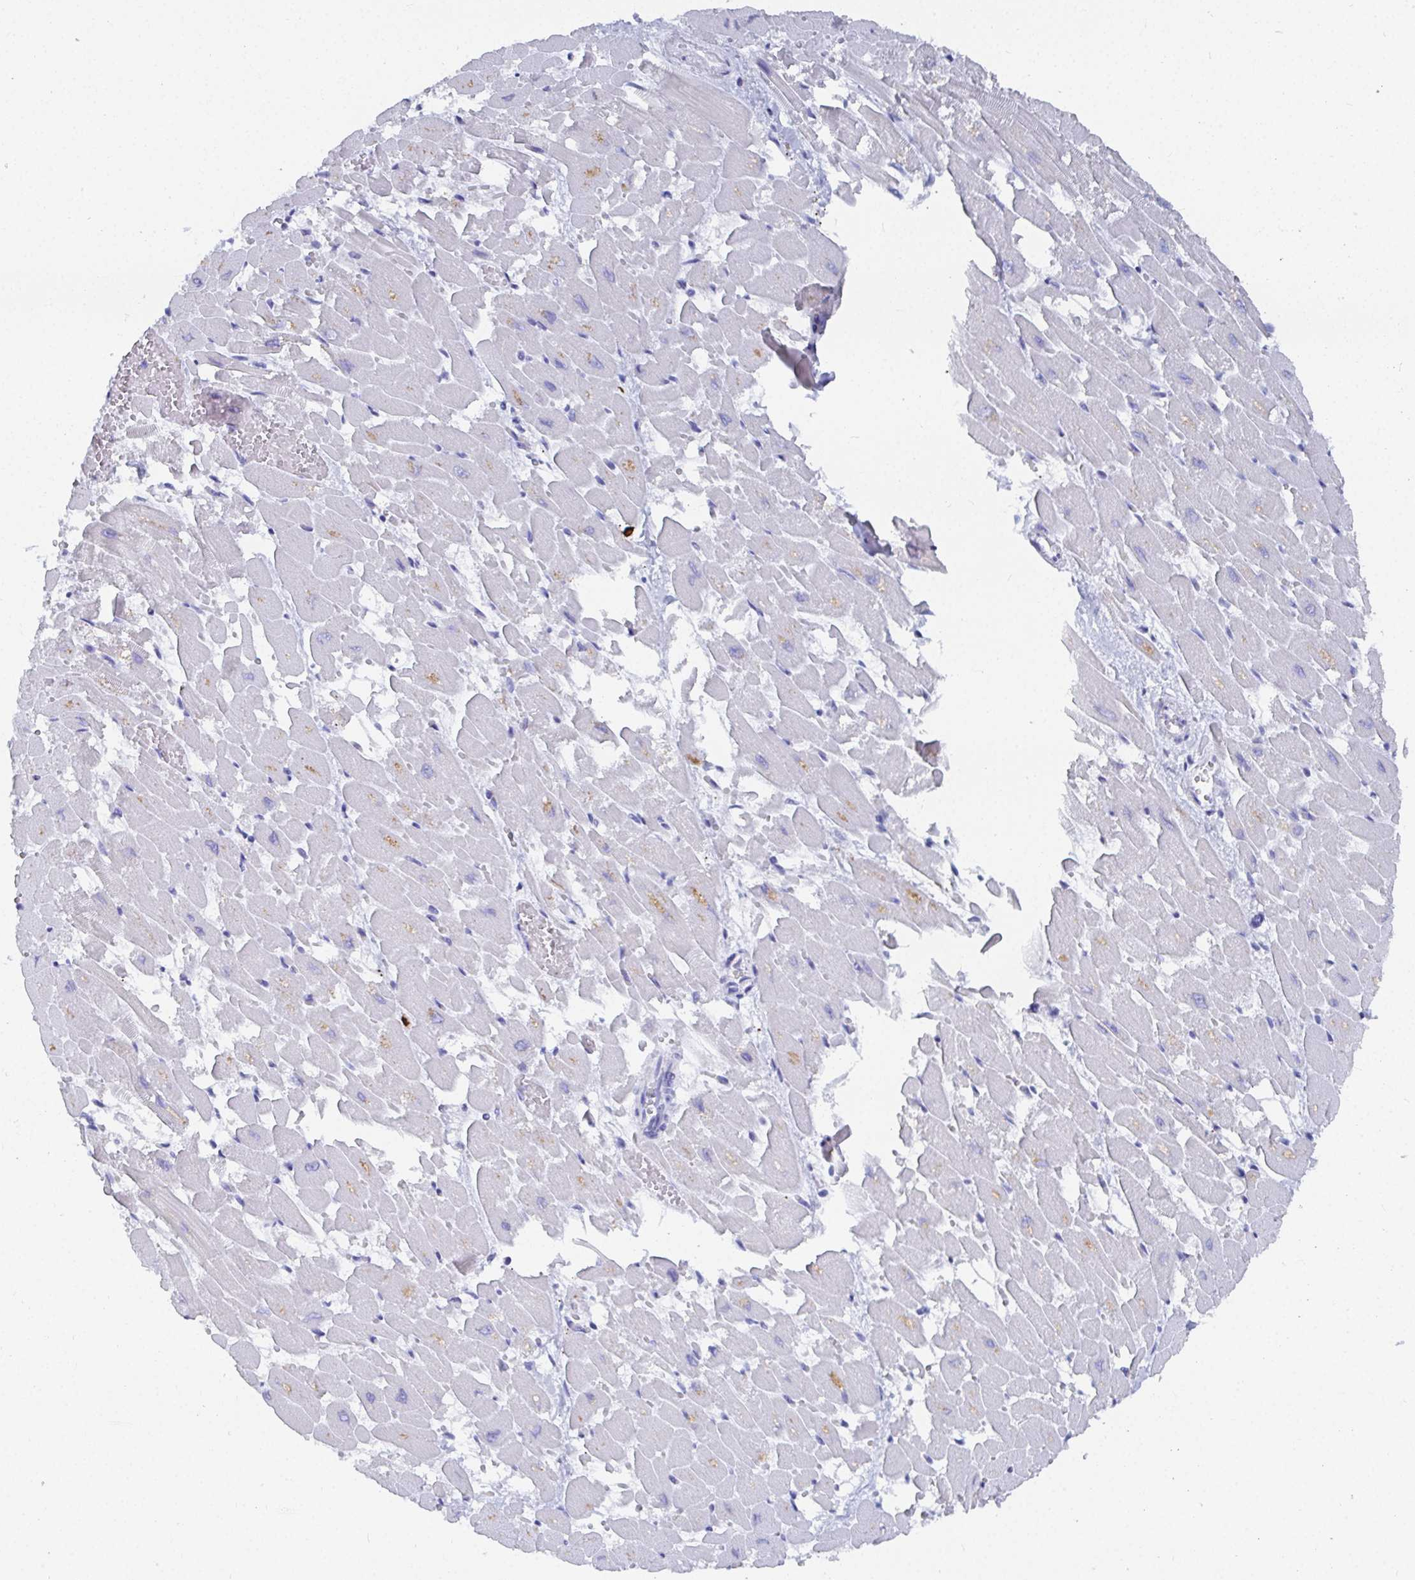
{"staining": {"intensity": "negative", "quantity": "none", "location": "none"}, "tissue": "heart muscle", "cell_type": "Cardiomyocytes", "image_type": "normal", "snomed": [{"axis": "morphology", "description": "Normal tissue, NOS"}, {"axis": "topography", "description": "Heart"}], "caption": "DAB (3,3'-diaminobenzidine) immunohistochemical staining of unremarkable human heart muscle exhibits no significant staining in cardiomyocytes.", "gene": "GRIA1", "patient": {"sex": "female", "age": 52}}